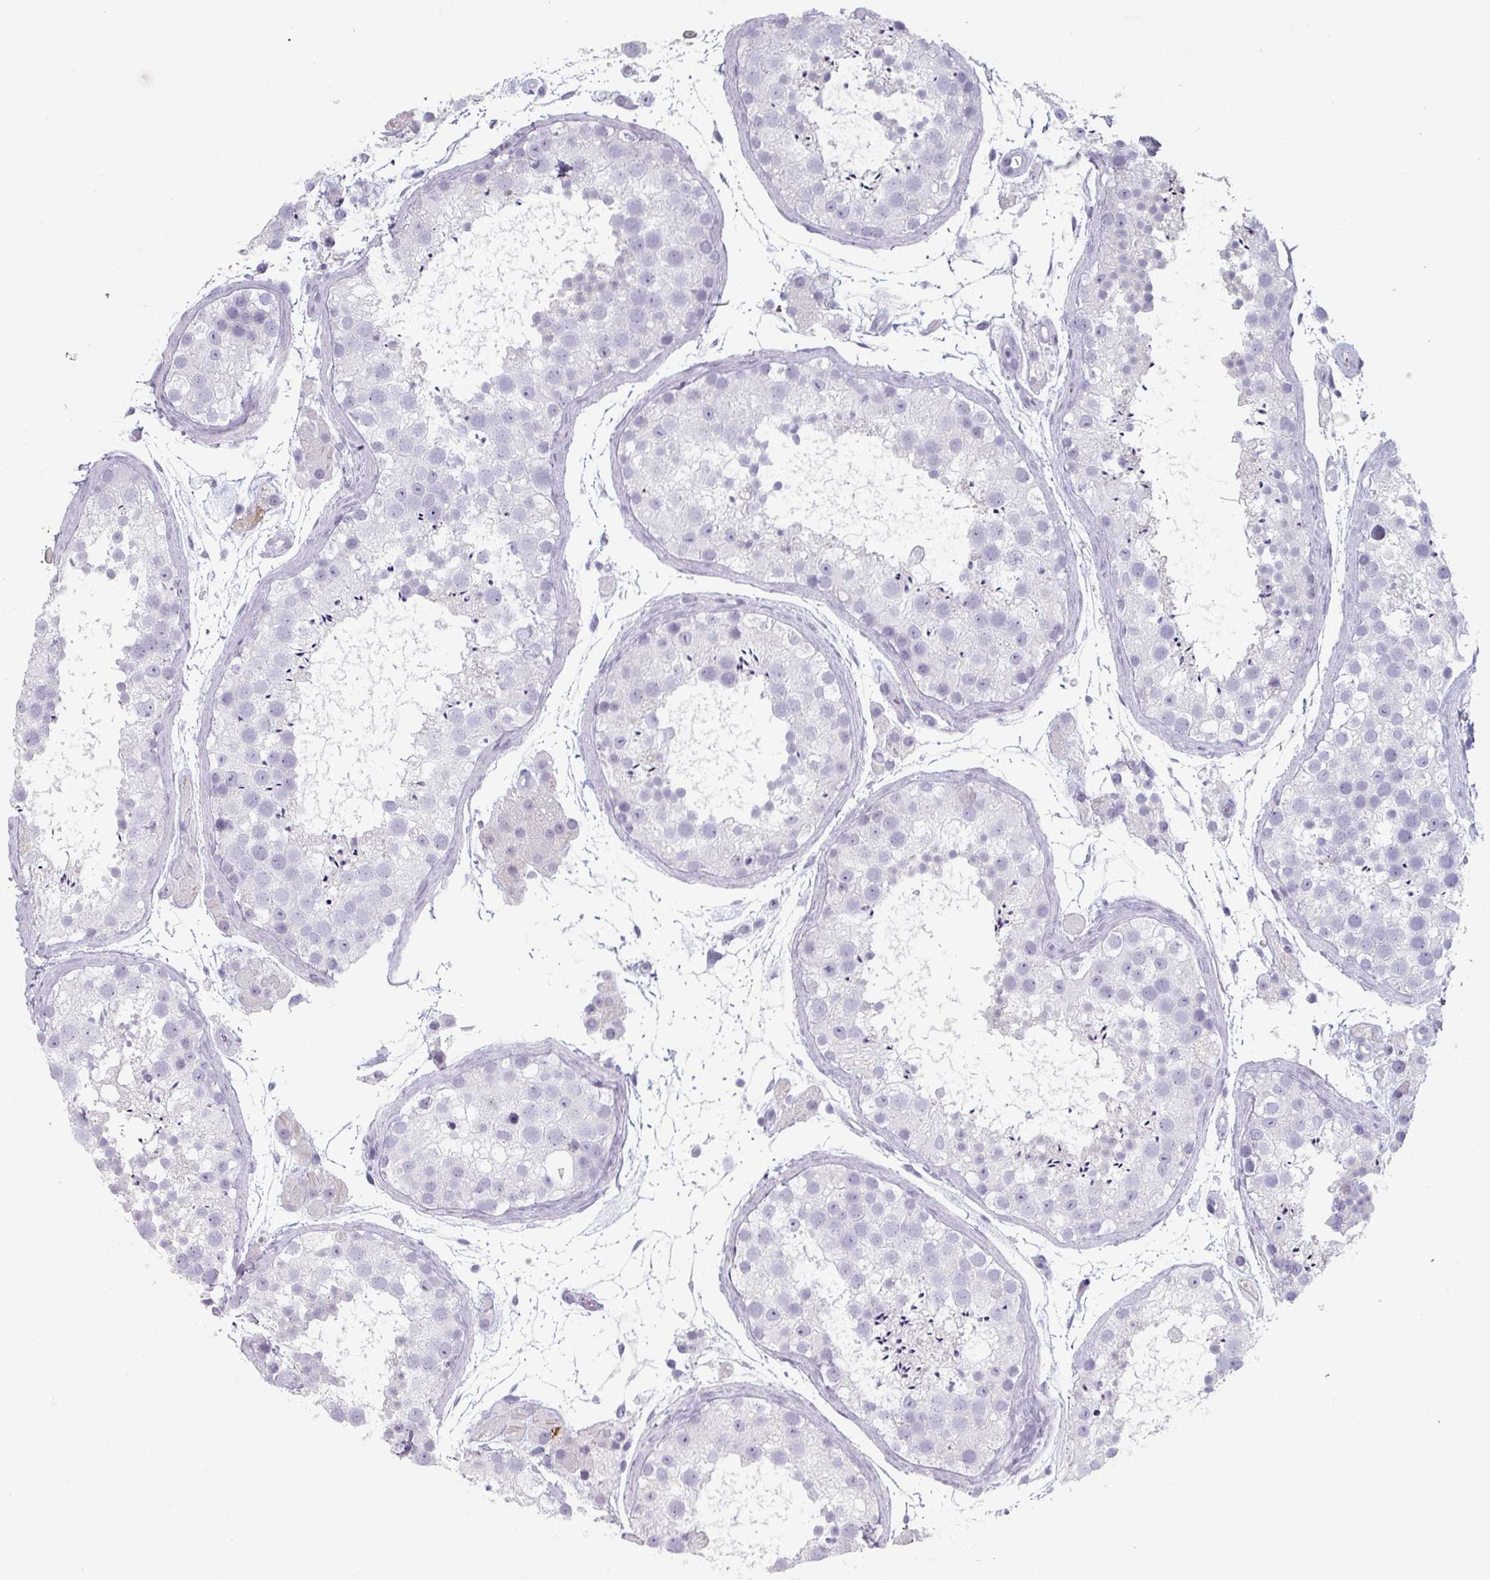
{"staining": {"intensity": "negative", "quantity": "none", "location": "none"}, "tissue": "testis", "cell_type": "Cells in seminiferous ducts", "image_type": "normal", "snomed": [{"axis": "morphology", "description": "Normal tissue, NOS"}, {"axis": "topography", "description": "Testis"}], "caption": "A high-resolution histopathology image shows IHC staining of unremarkable testis, which shows no significant expression in cells in seminiferous ducts. (Stains: DAB IHC with hematoxylin counter stain, Microscopy: brightfield microscopy at high magnification).", "gene": "SLC35G2", "patient": {"sex": "male", "age": 41}}